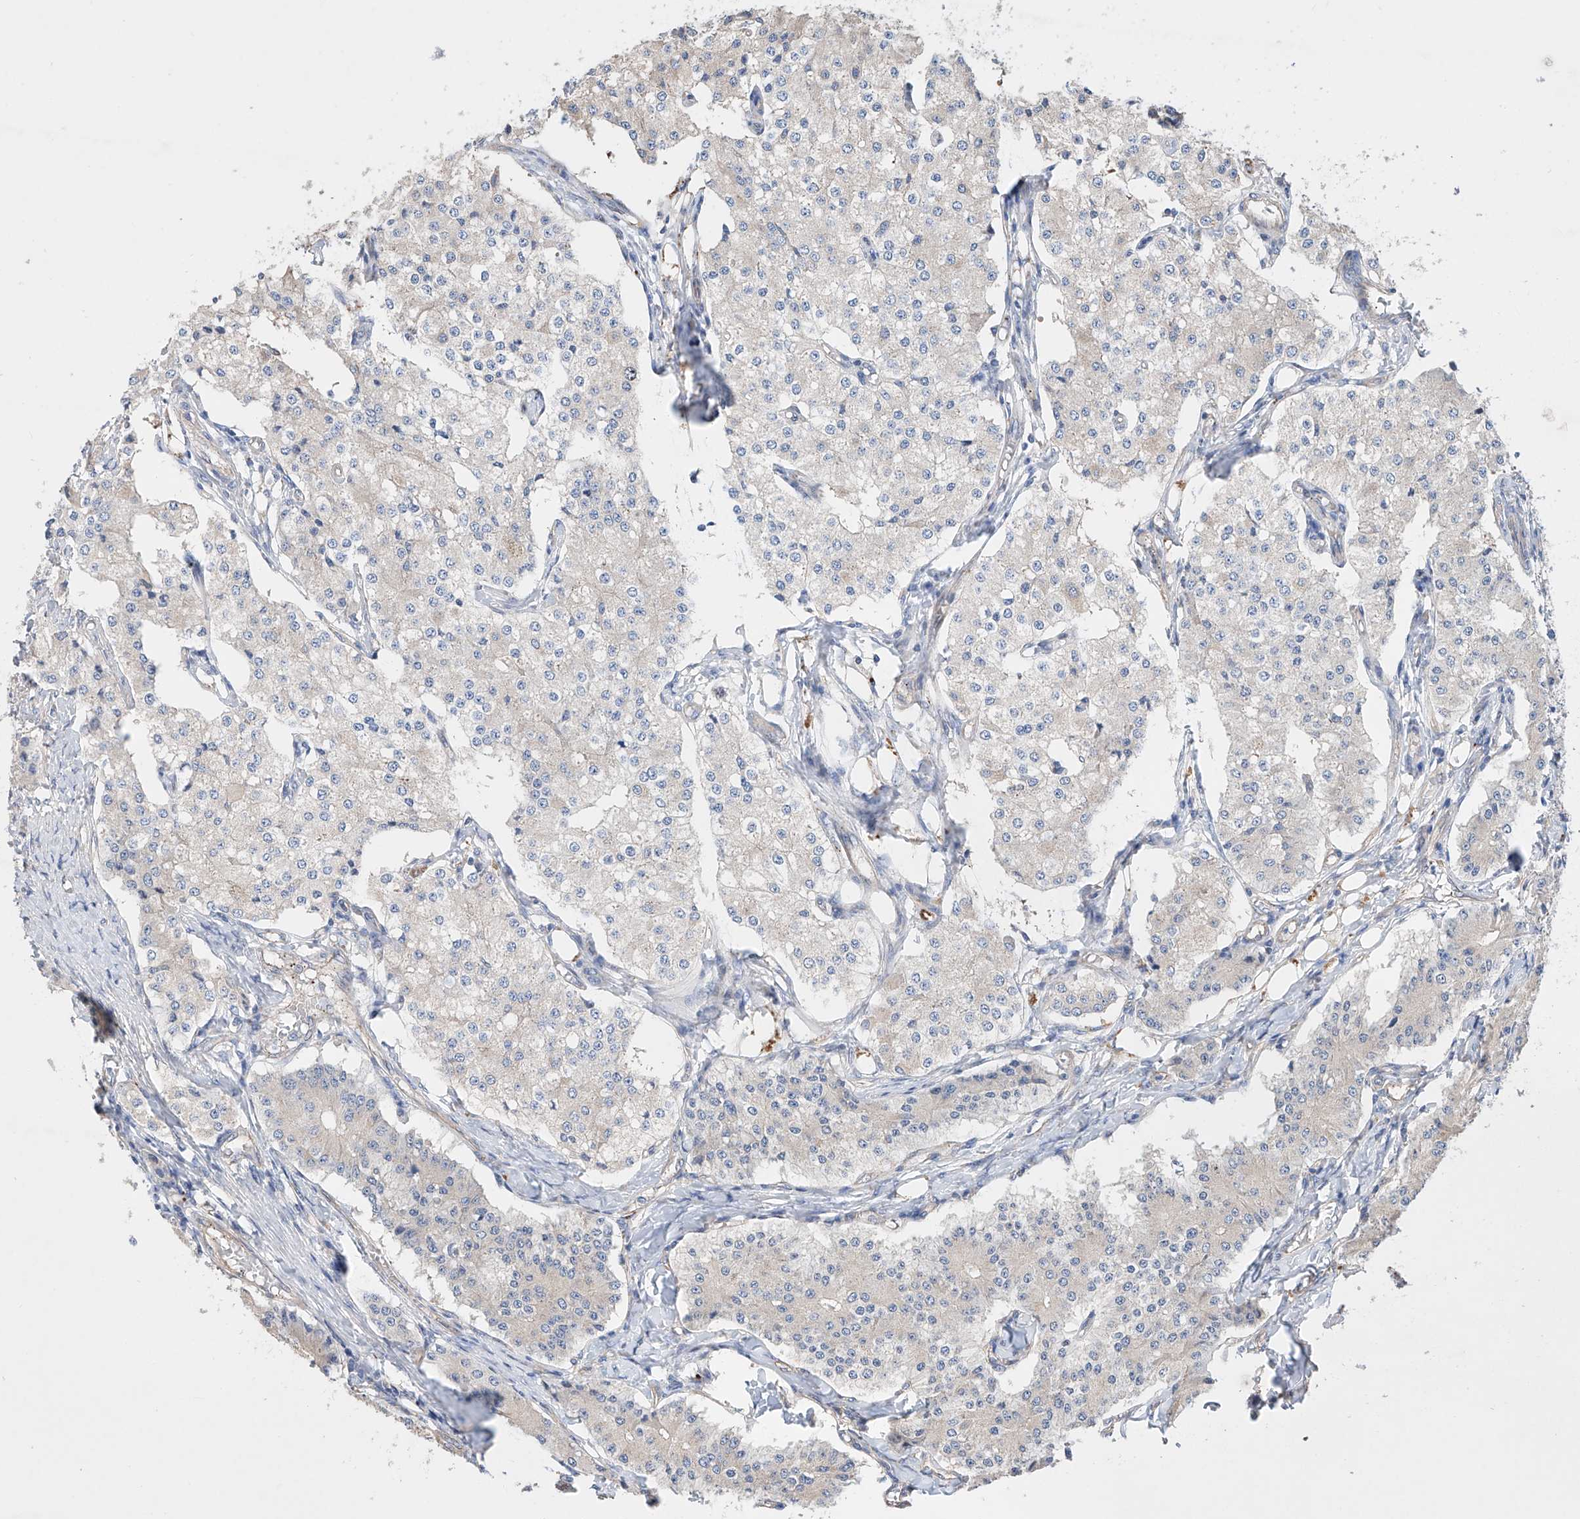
{"staining": {"intensity": "negative", "quantity": "none", "location": "none"}, "tissue": "carcinoid", "cell_type": "Tumor cells", "image_type": "cancer", "snomed": [{"axis": "morphology", "description": "Carcinoid, malignant, NOS"}, {"axis": "topography", "description": "Colon"}], "caption": "Malignant carcinoid was stained to show a protein in brown. There is no significant positivity in tumor cells.", "gene": "AFG1L", "patient": {"sex": "female", "age": 52}}